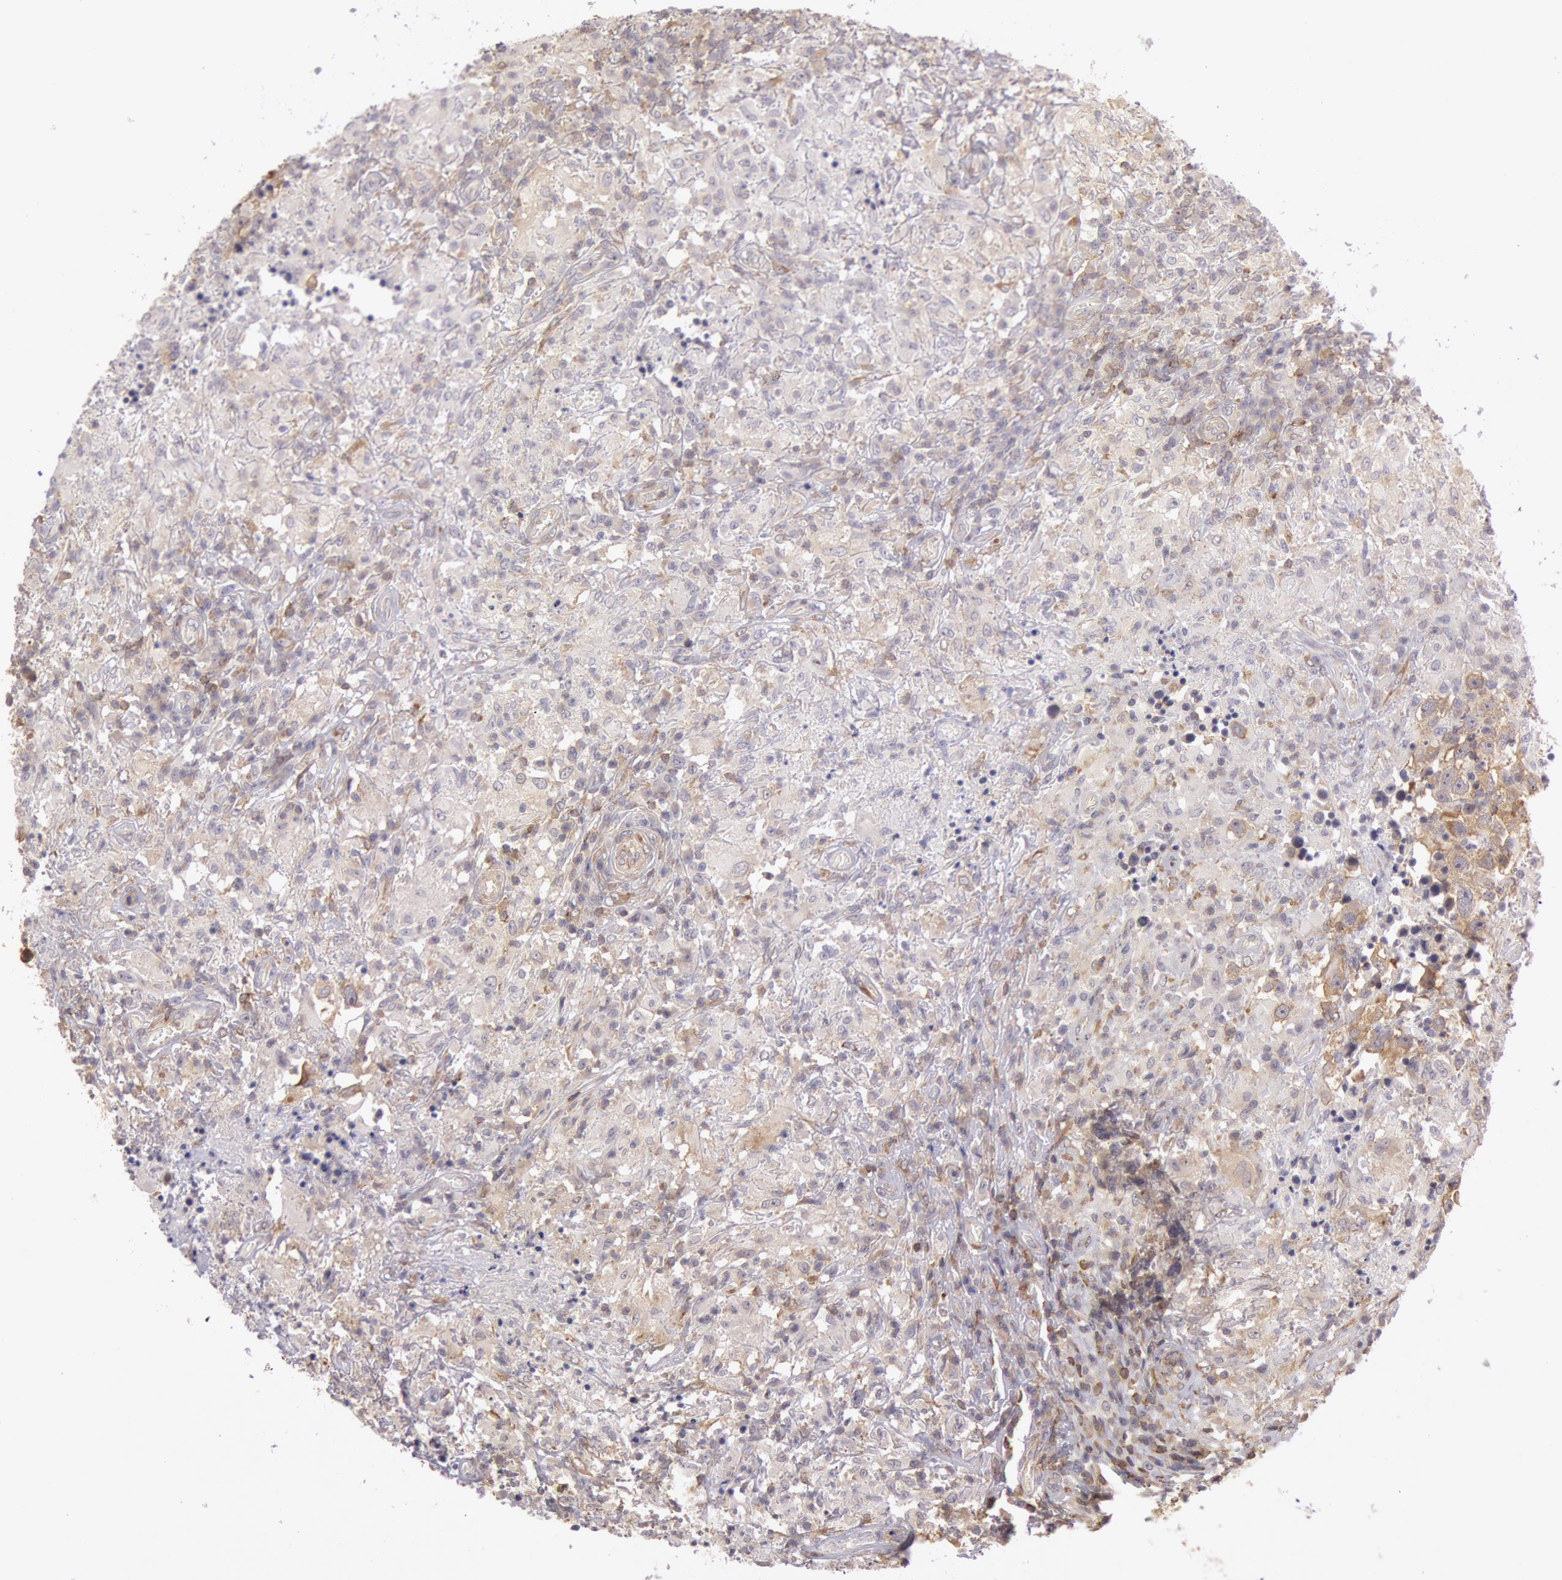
{"staining": {"intensity": "moderate", "quantity": ">75%", "location": "cytoplasmic/membranous"}, "tissue": "testis cancer", "cell_type": "Tumor cells", "image_type": "cancer", "snomed": [{"axis": "morphology", "description": "Seminoma, NOS"}, {"axis": "topography", "description": "Testis"}], "caption": "Tumor cells exhibit medium levels of moderate cytoplasmic/membranous expression in about >75% of cells in seminoma (testis).", "gene": "NMT2", "patient": {"sex": "male", "age": 34}}